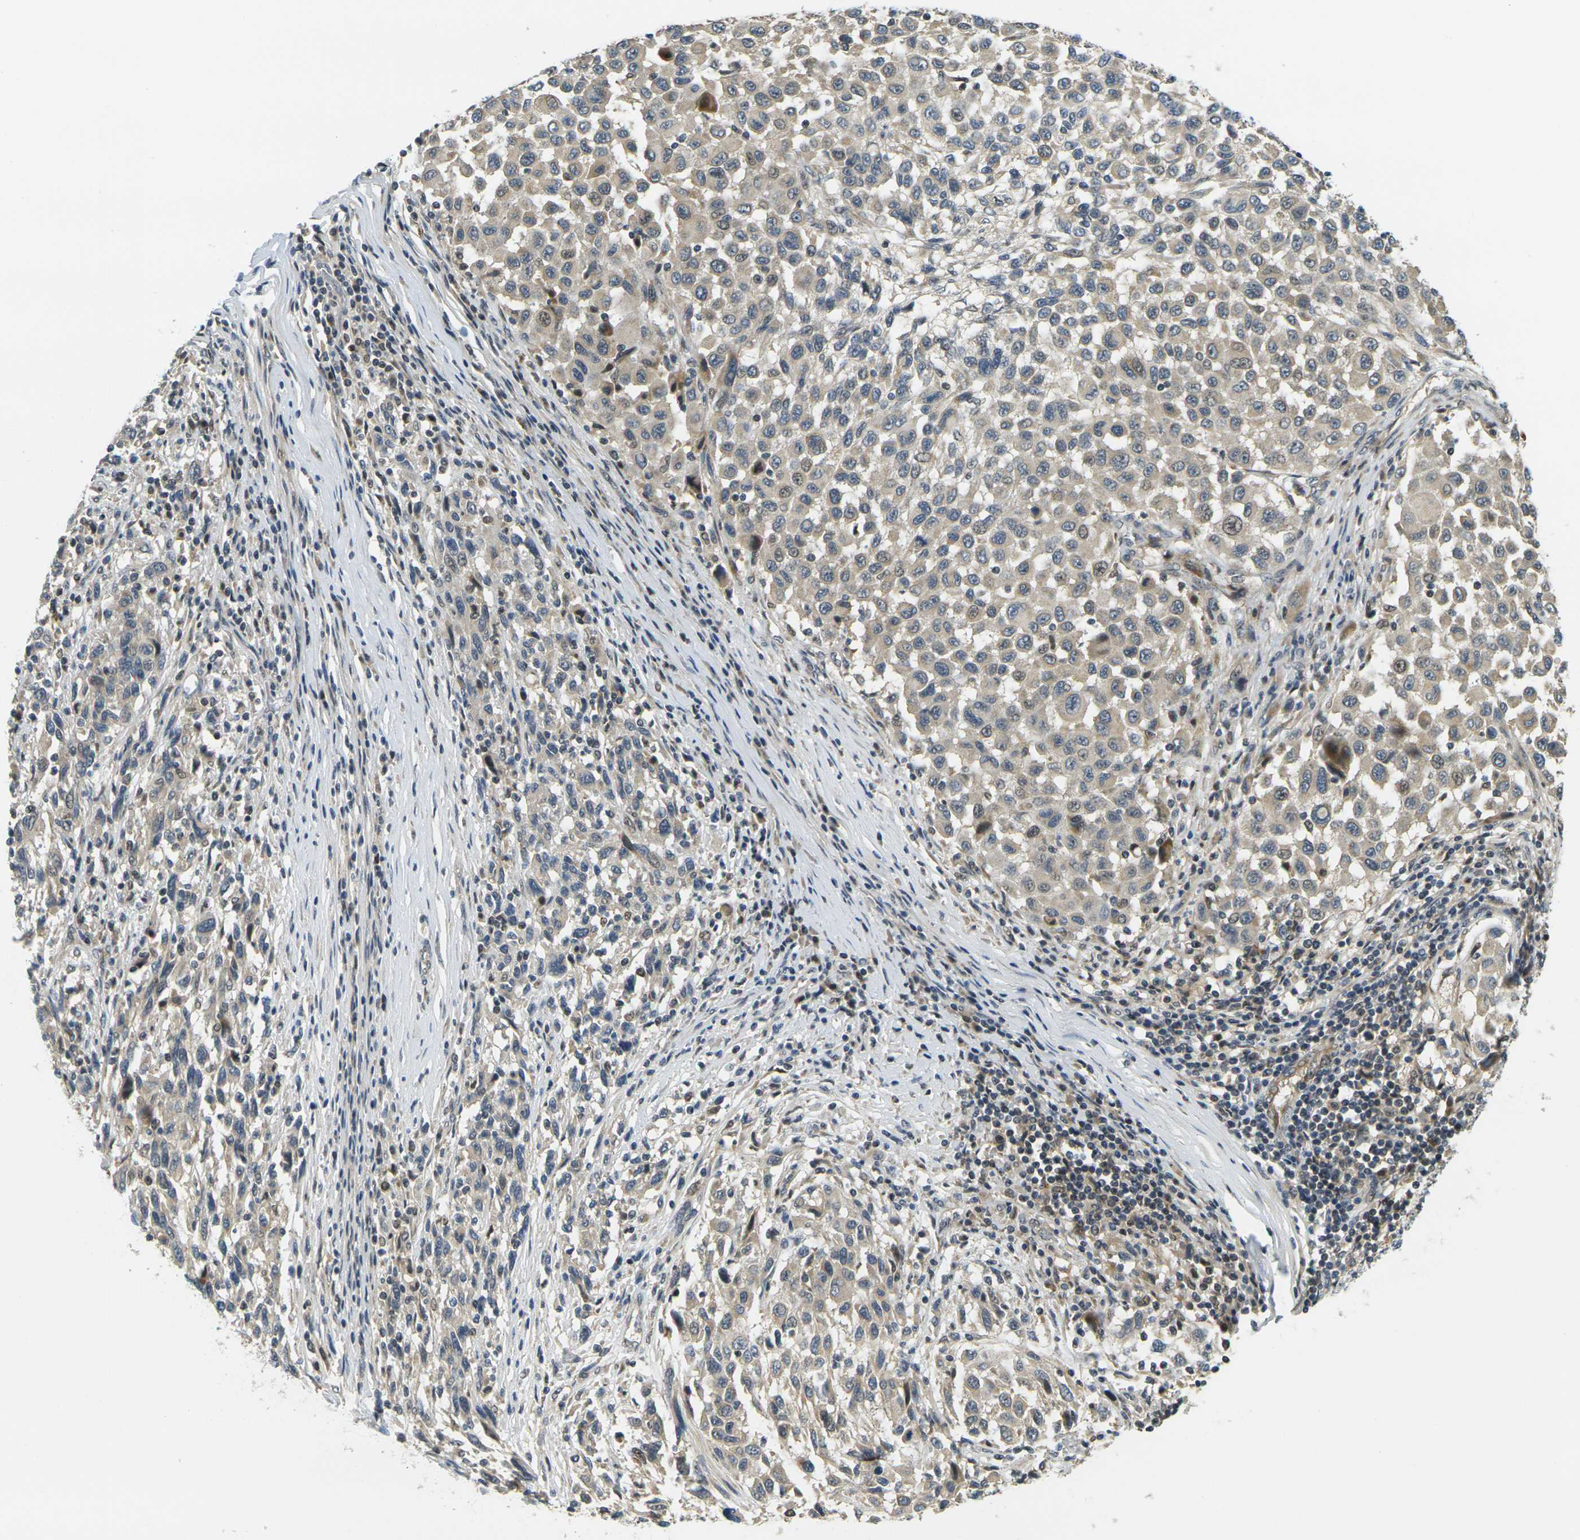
{"staining": {"intensity": "weak", "quantity": "25%-75%", "location": "cytoplasmic/membranous,nuclear"}, "tissue": "melanoma", "cell_type": "Tumor cells", "image_type": "cancer", "snomed": [{"axis": "morphology", "description": "Malignant melanoma, Metastatic site"}, {"axis": "topography", "description": "Lymph node"}], "caption": "IHC histopathology image of neoplastic tissue: human malignant melanoma (metastatic site) stained using immunohistochemistry (IHC) shows low levels of weak protein expression localized specifically in the cytoplasmic/membranous and nuclear of tumor cells, appearing as a cytoplasmic/membranous and nuclear brown color.", "gene": "KLHL8", "patient": {"sex": "male", "age": 61}}